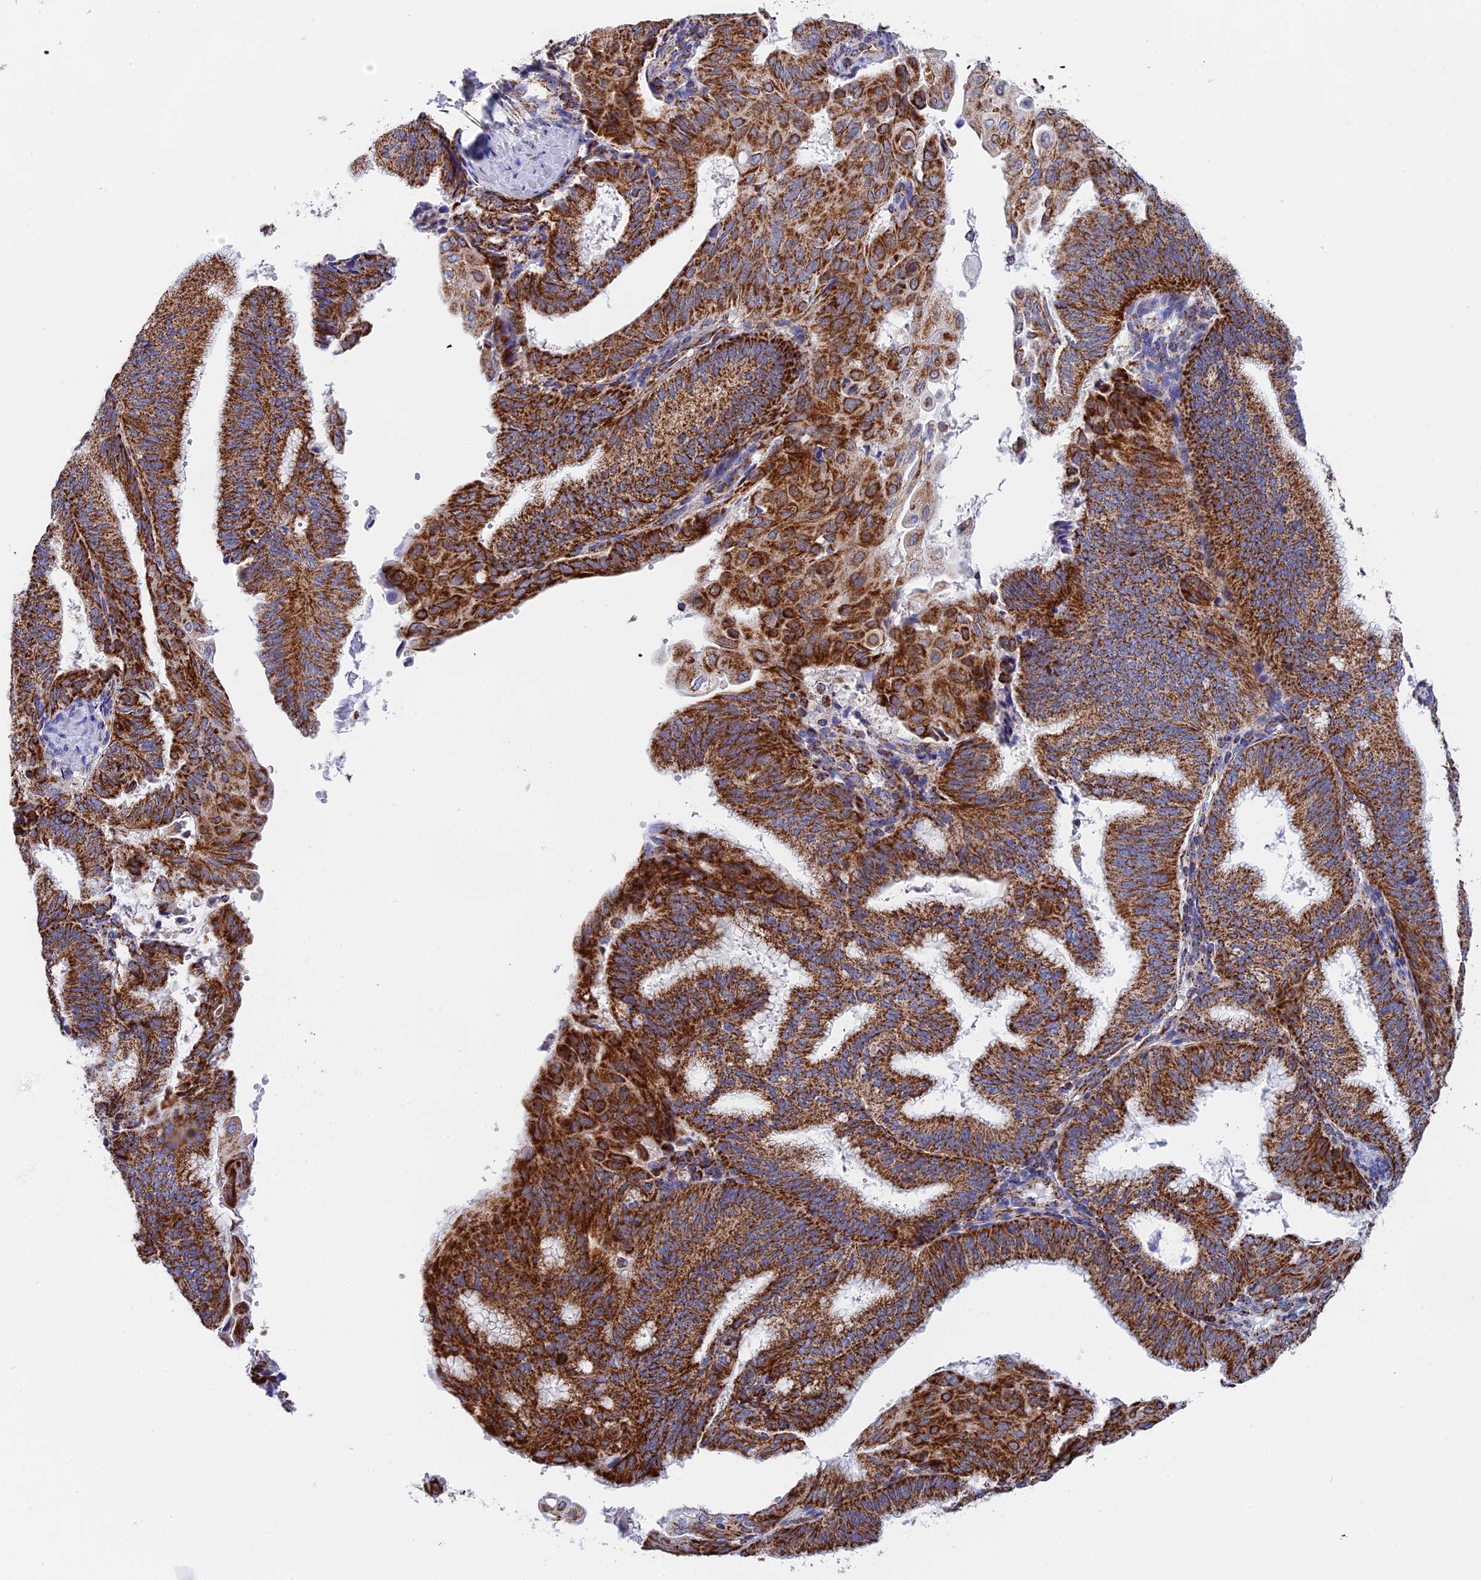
{"staining": {"intensity": "strong", "quantity": ">75%", "location": "cytoplasmic/membranous"}, "tissue": "endometrial cancer", "cell_type": "Tumor cells", "image_type": "cancer", "snomed": [{"axis": "morphology", "description": "Adenocarcinoma, NOS"}, {"axis": "topography", "description": "Endometrium"}], "caption": "A high-resolution photomicrograph shows IHC staining of endometrial cancer (adenocarcinoma), which demonstrates strong cytoplasmic/membranous expression in approximately >75% of tumor cells.", "gene": "NDUFA5", "patient": {"sex": "female", "age": 49}}